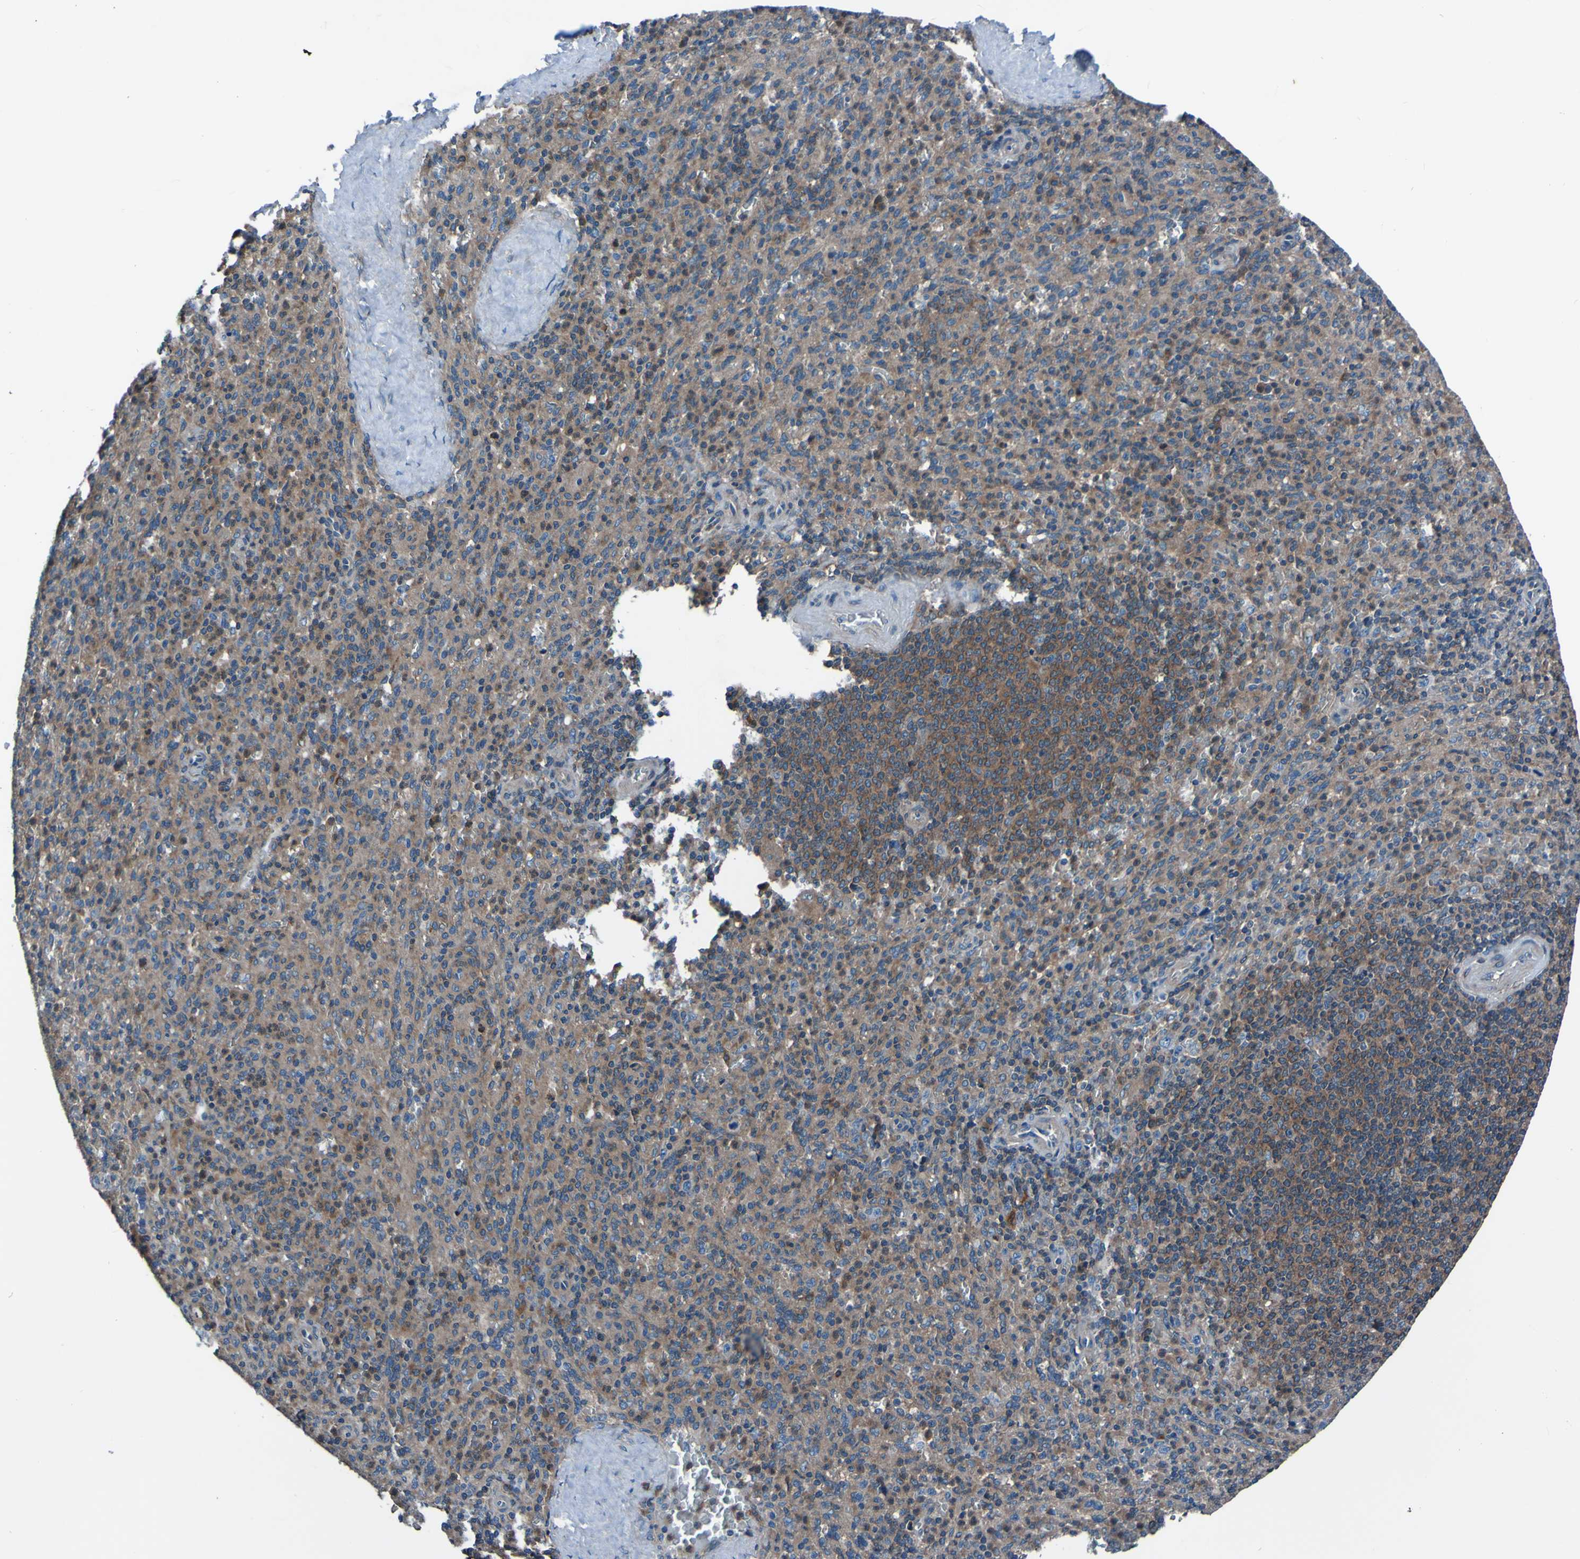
{"staining": {"intensity": "moderate", "quantity": ">75%", "location": "cytoplasmic/membranous"}, "tissue": "spleen", "cell_type": "Cells in red pulp", "image_type": "normal", "snomed": [{"axis": "morphology", "description": "Normal tissue, NOS"}, {"axis": "topography", "description": "Spleen"}], "caption": "Unremarkable spleen exhibits moderate cytoplasmic/membranous staining in approximately >75% of cells in red pulp, visualized by immunohistochemistry.", "gene": "RAB5B", "patient": {"sex": "male", "age": 36}}